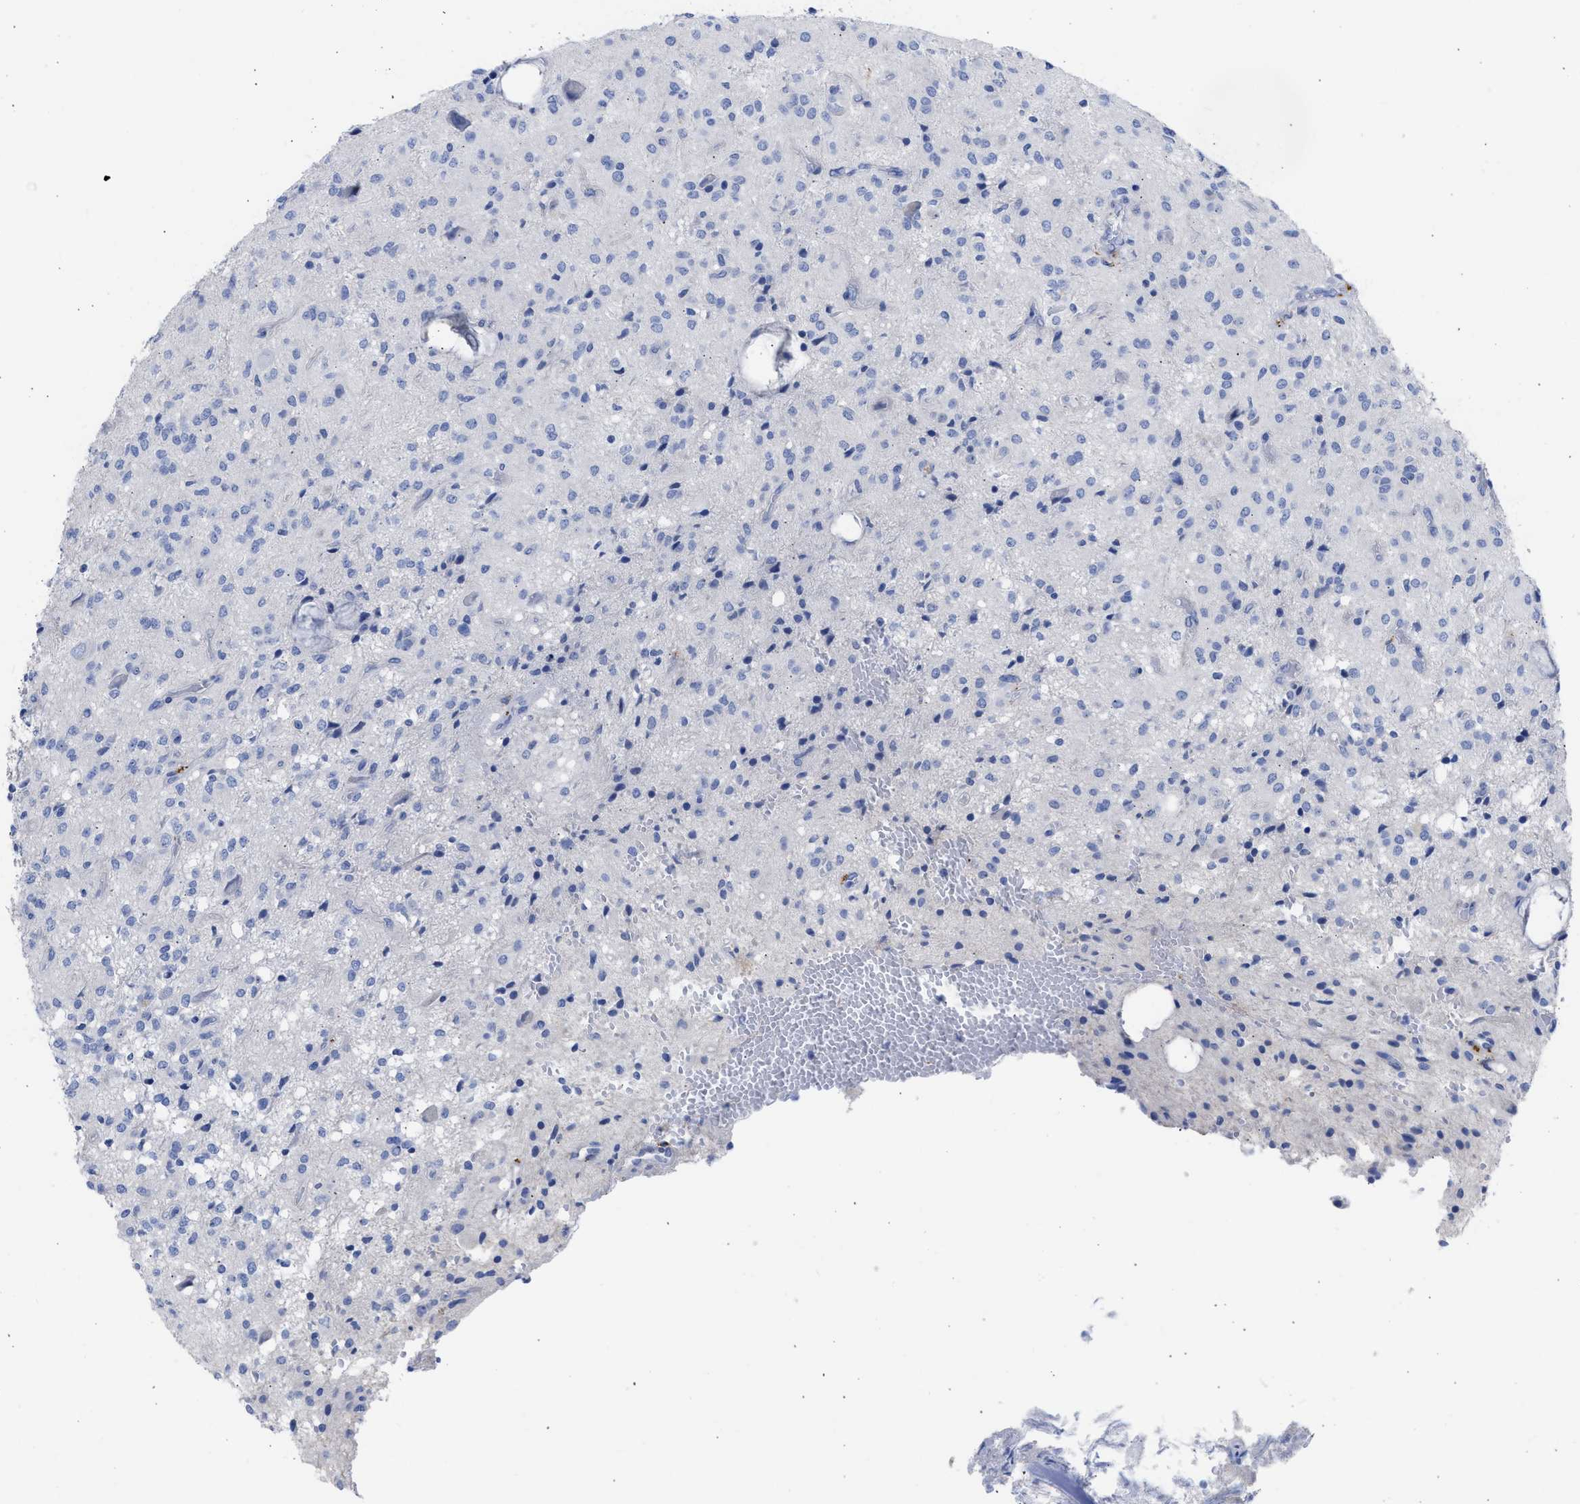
{"staining": {"intensity": "negative", "quantity": "none", "location": "none"}, "tissue": "glioma", "cell_type": "Tumor cells", "image_type": "cancer", "snomed": [{"axis": "morphology", "description": "Glioma, malignant, High grade"}, {"axis": "topography", "description": "Brain"}], "caption": "DAB immunohistochemical staining of human glioma shows no significant staining in tumor cells. Nuclei are stained in blue.", "gene": "RSPH1", "patient": {"sex": "female", "age": 59}}